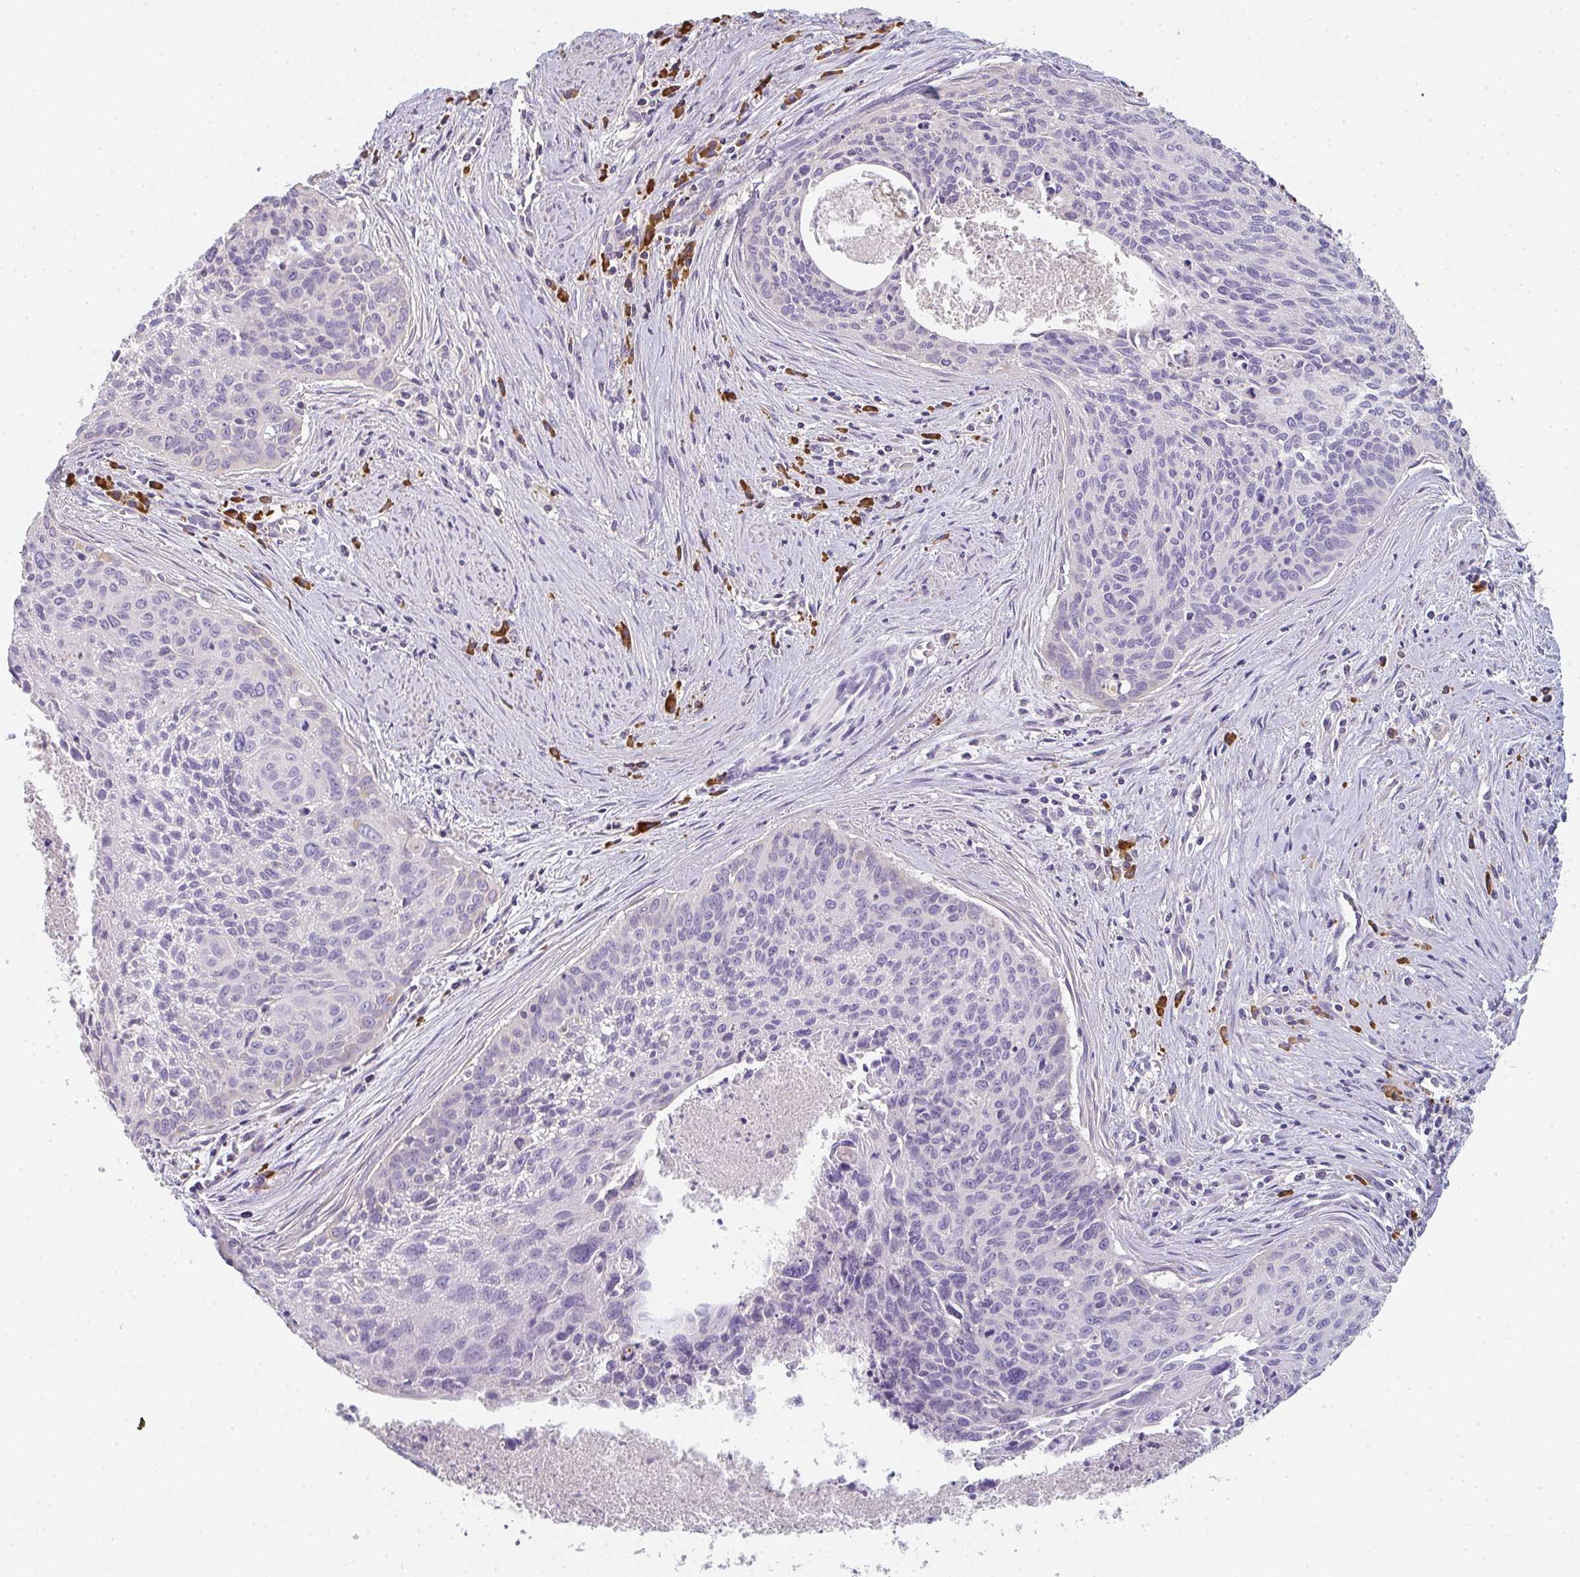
{"staining": {"intensity": "negative", "quantity": "none", "location": "none"}, "tissue": "cervical cancer", "cell_type": "Tumor cells", "image_type": "cancer", "snomed": [{"axis": "morphology", "description": "Squamous cell carcinoma, NOS"}, {"axis": "topography", "description": "Cervix"}], "caption": "Cervical cancer (squamous cell carcinoma) was stained to show a protein in brown. There is no significant positivity in tumor cells.", "gene": "ZNF215", "patient": {"sex": "female", "age": 55}}